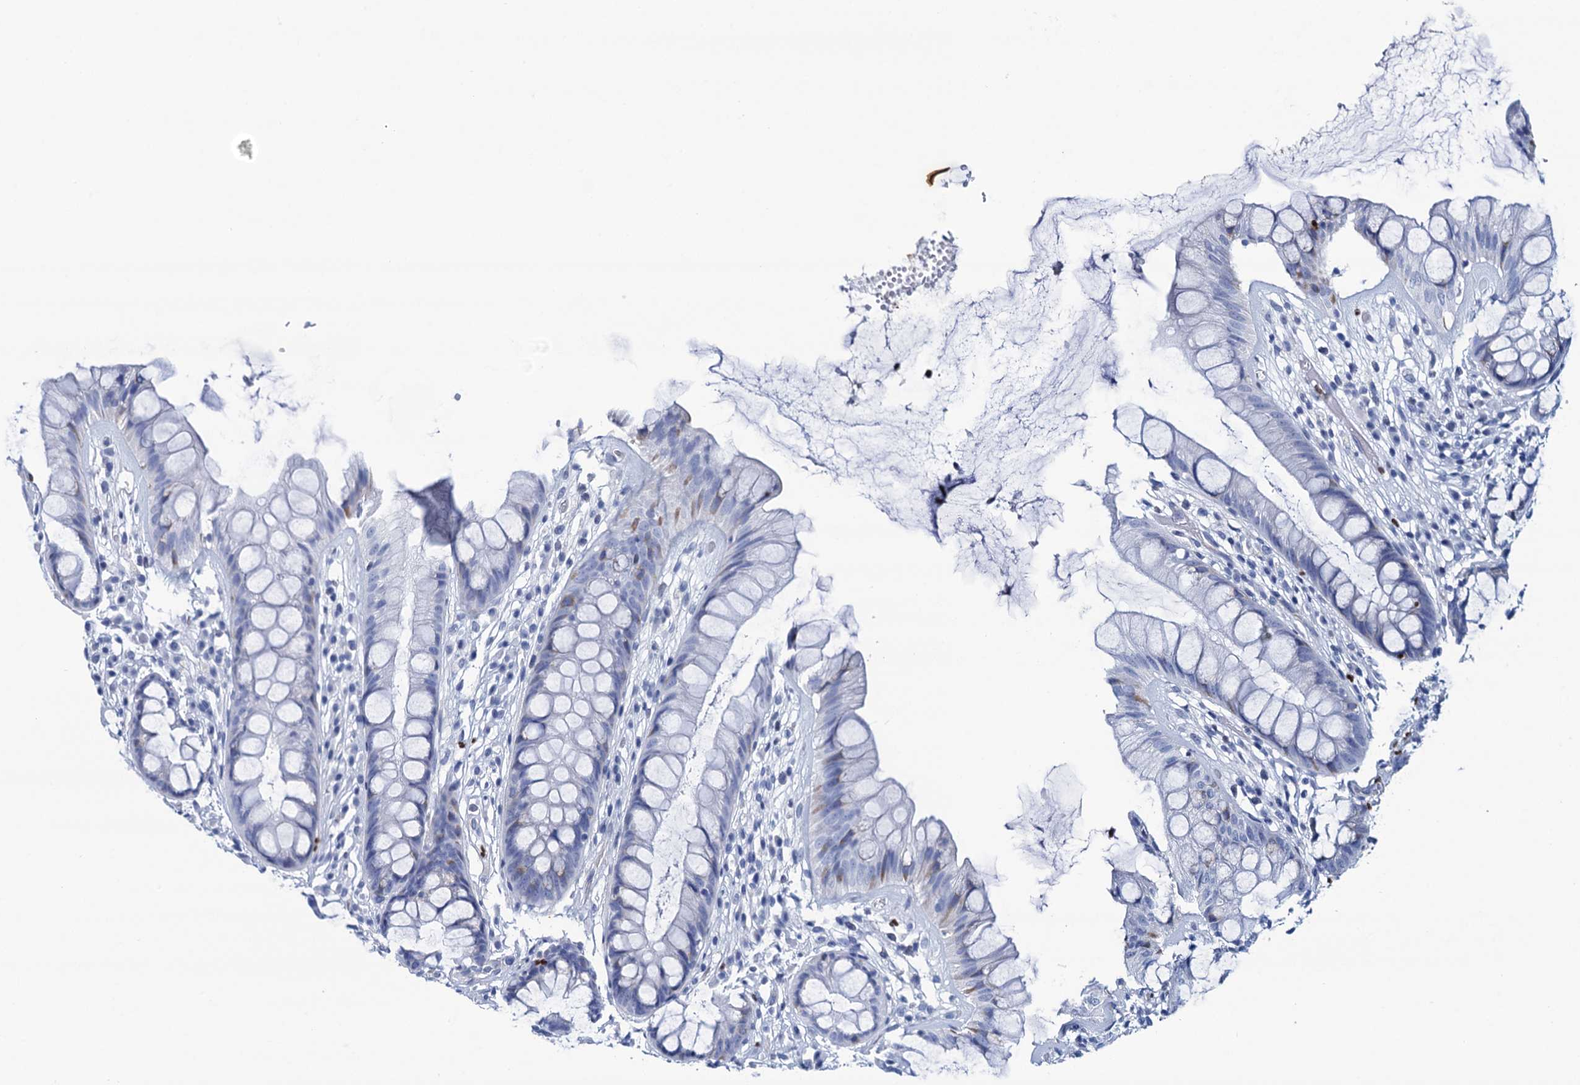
{"staining": {"intensity": "negative", "quantity": "none", "location": "none"}, "tissue": "rectum", "cell_type": "Glandular cells", "image_type": "normal", "snomed": [{"axis": "morphology", "description": "Normal tissue, NOS"}, {"axis": "topography", "description": "Rectum"}], "caption": "Immunohistochemistry histopathology image of normal human rectum stained for a protein (brown), which demonstrates no expression in glandular cells.", "gene": "RHCG", "patient": {"sex": "male", "age": 74}}